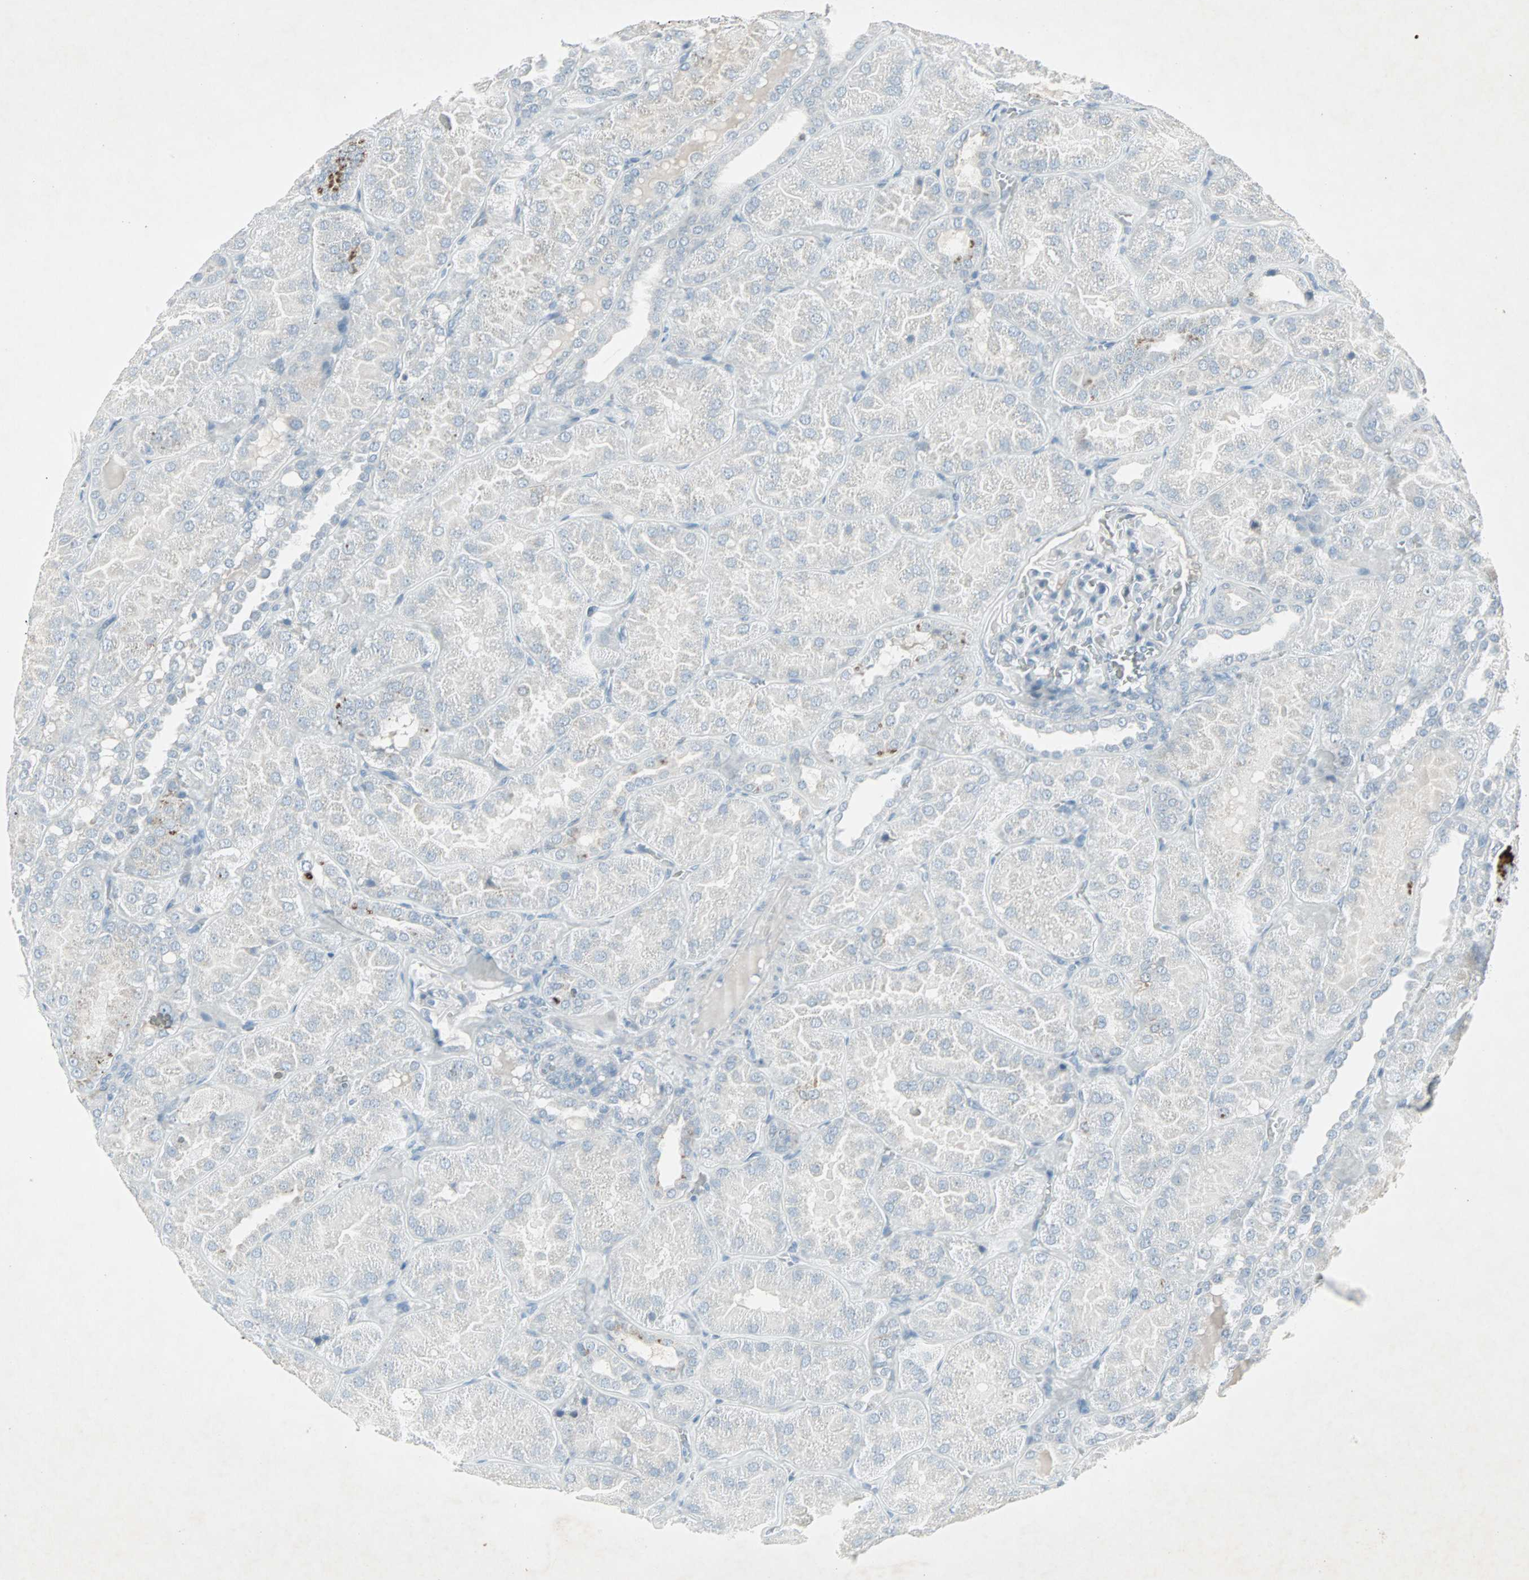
{"staining": {"intensity": "negative", "quantity": "none", "location": "none"}, "tissue": "kidney", "cell_type": "Cells in glomeruli", "image_type": "normal", "snomed": [{"axis": "morphology", "description": "Normal tissue, NOS"}, {"axis": "topography", "description": "Kidney"}], "caption": "This image is of benign kidney stained with immunohistochemistry to label a protein in brown with the nuclei are counter-stained blue. There is no staining in cells in glomeruli. (DAB (3,3'-diaminobenzidine) IHC visualized using brightfield microscopy, high magnification).", "gene": "LANCL3", "patient": {"sex": "male", "age": 28}}